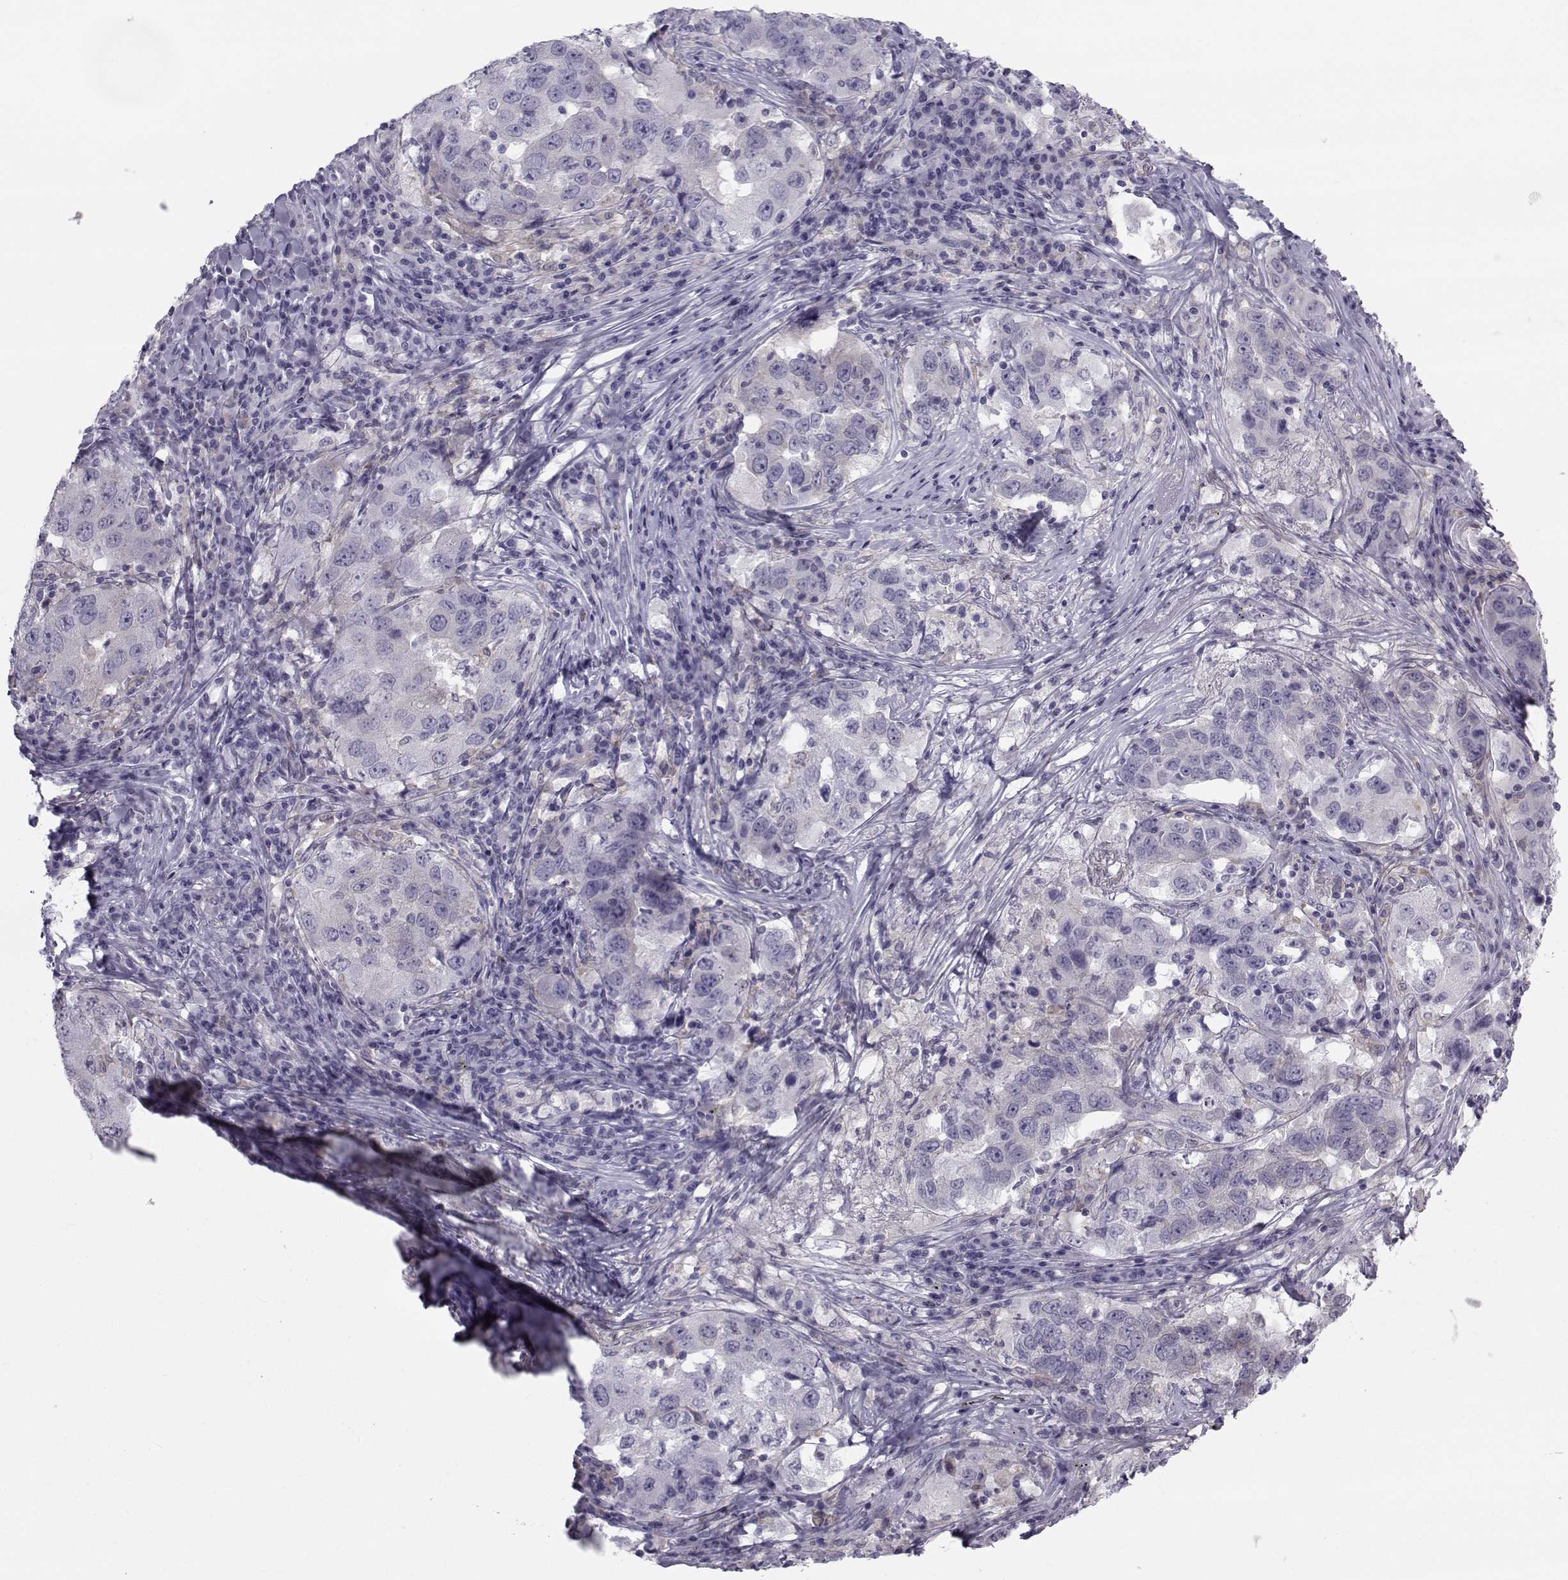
{"staining": {"intensity": "negative", "quantity": "none", "location": "none"}, "tissue": "lung cancer", "cell_type": "Tumor cells", "image_type": "cancer", "snomed": [{"axis": "morphology", "description": "Adenocarcinoma, NOS"}, {"axis": "topography", "description": "Lung"}], "caption": "Micrograph shows no significant protein positivity in tumor cells of adenocarcinoma (lung). (DAB immunohistochemistry visualized using brightfield microscopy, high magnification).", "gene": "GARIN3", "patient": {"sex": "male", "age": 73}}